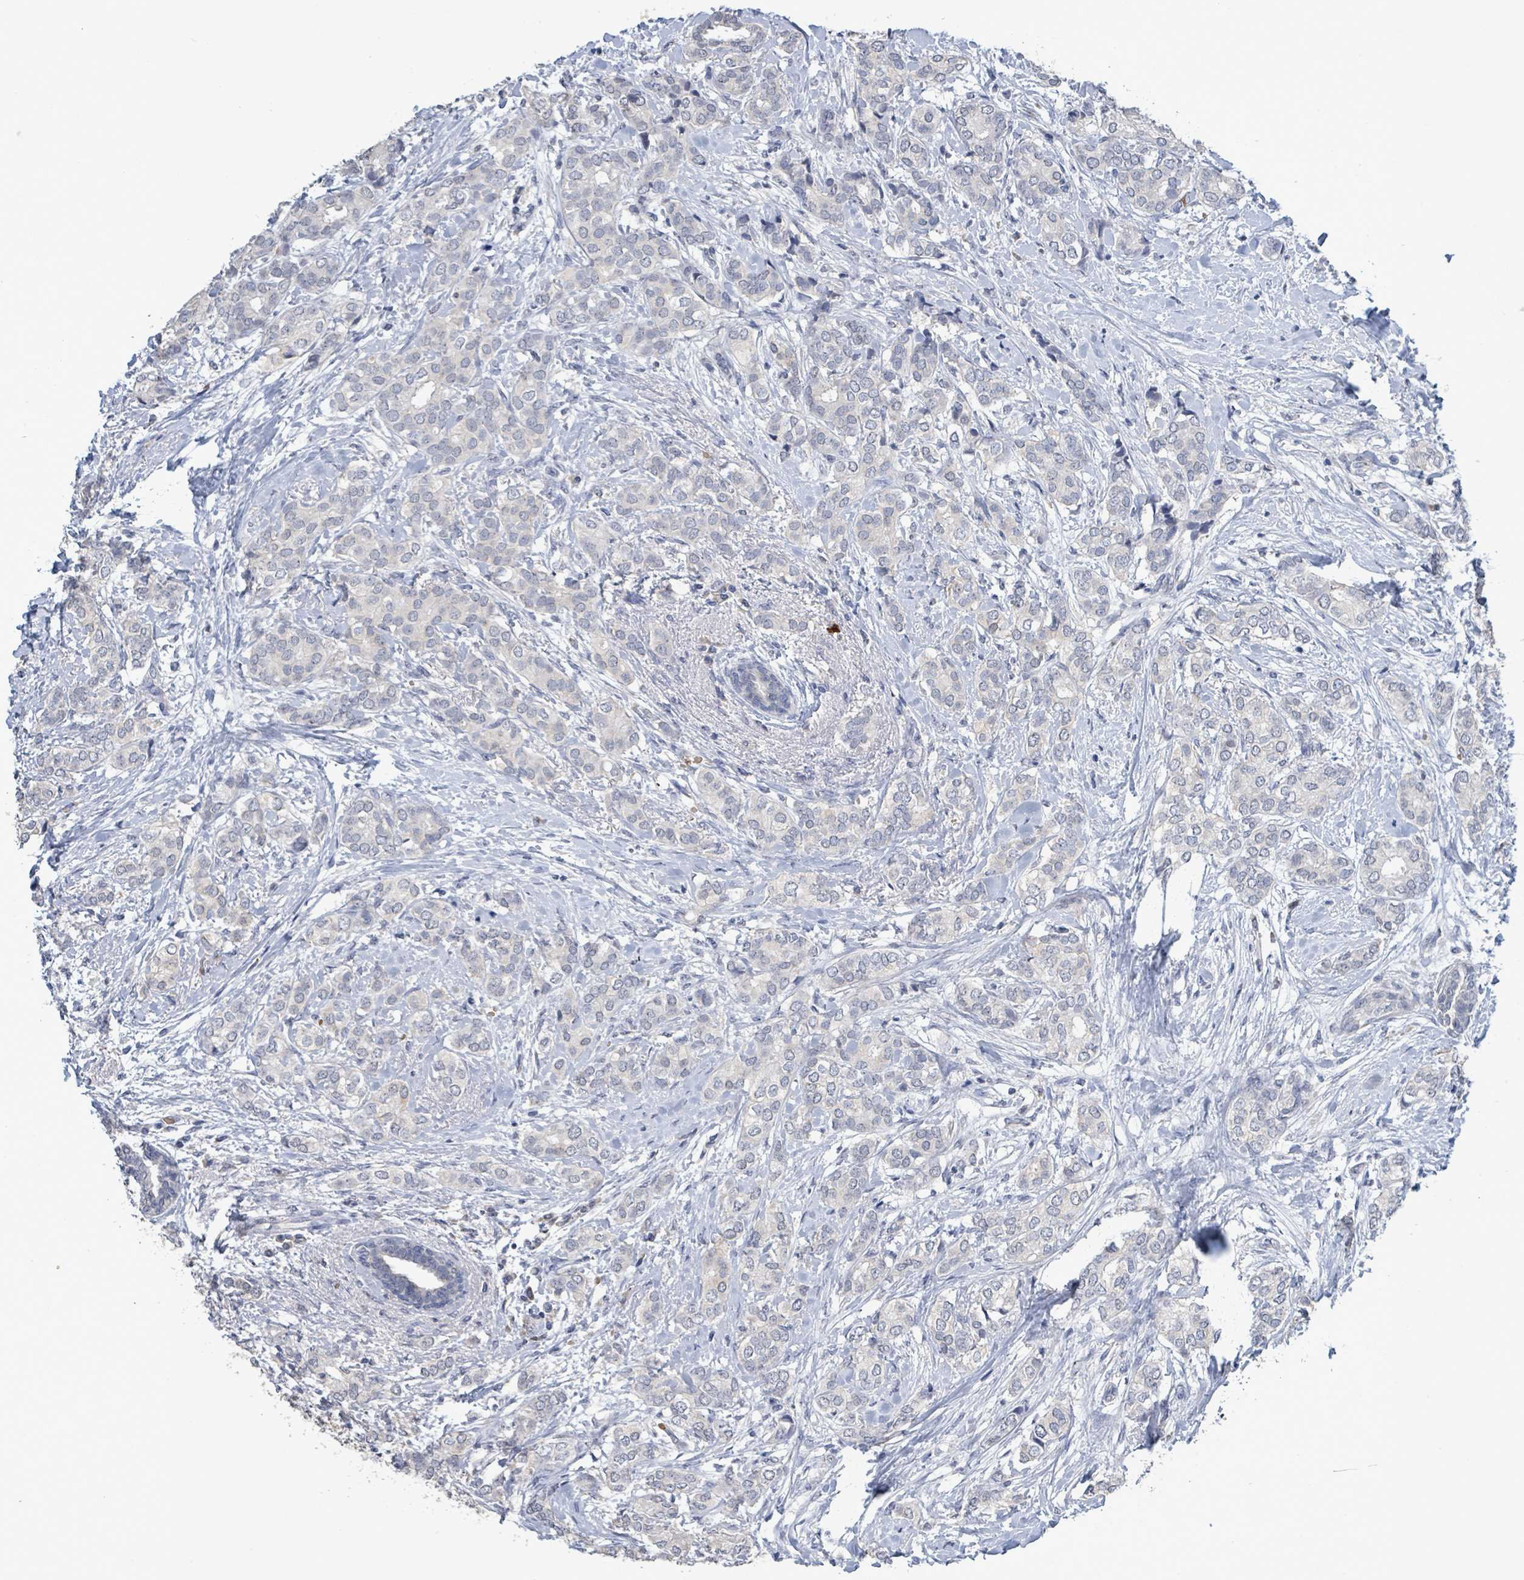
{"staining": {"intensity": "negative", "quantity": "none", "location": "none"}, "tissue": "breast cancer", "cell_type": "Tumor cells", "image_type": "cancer", "snomed": [{"axis": "morphology", "description": "Duct carcinoma"}, {"axis": "topography", "description": "Breast"}], "caption": "Human breast cancer (invasive ductal carcinoma) stained for a protein using immunohistochemistry displays no expression in tumor cells.", "gene": "SEBOX", "patient": {"sex": "female", "age": 73}}